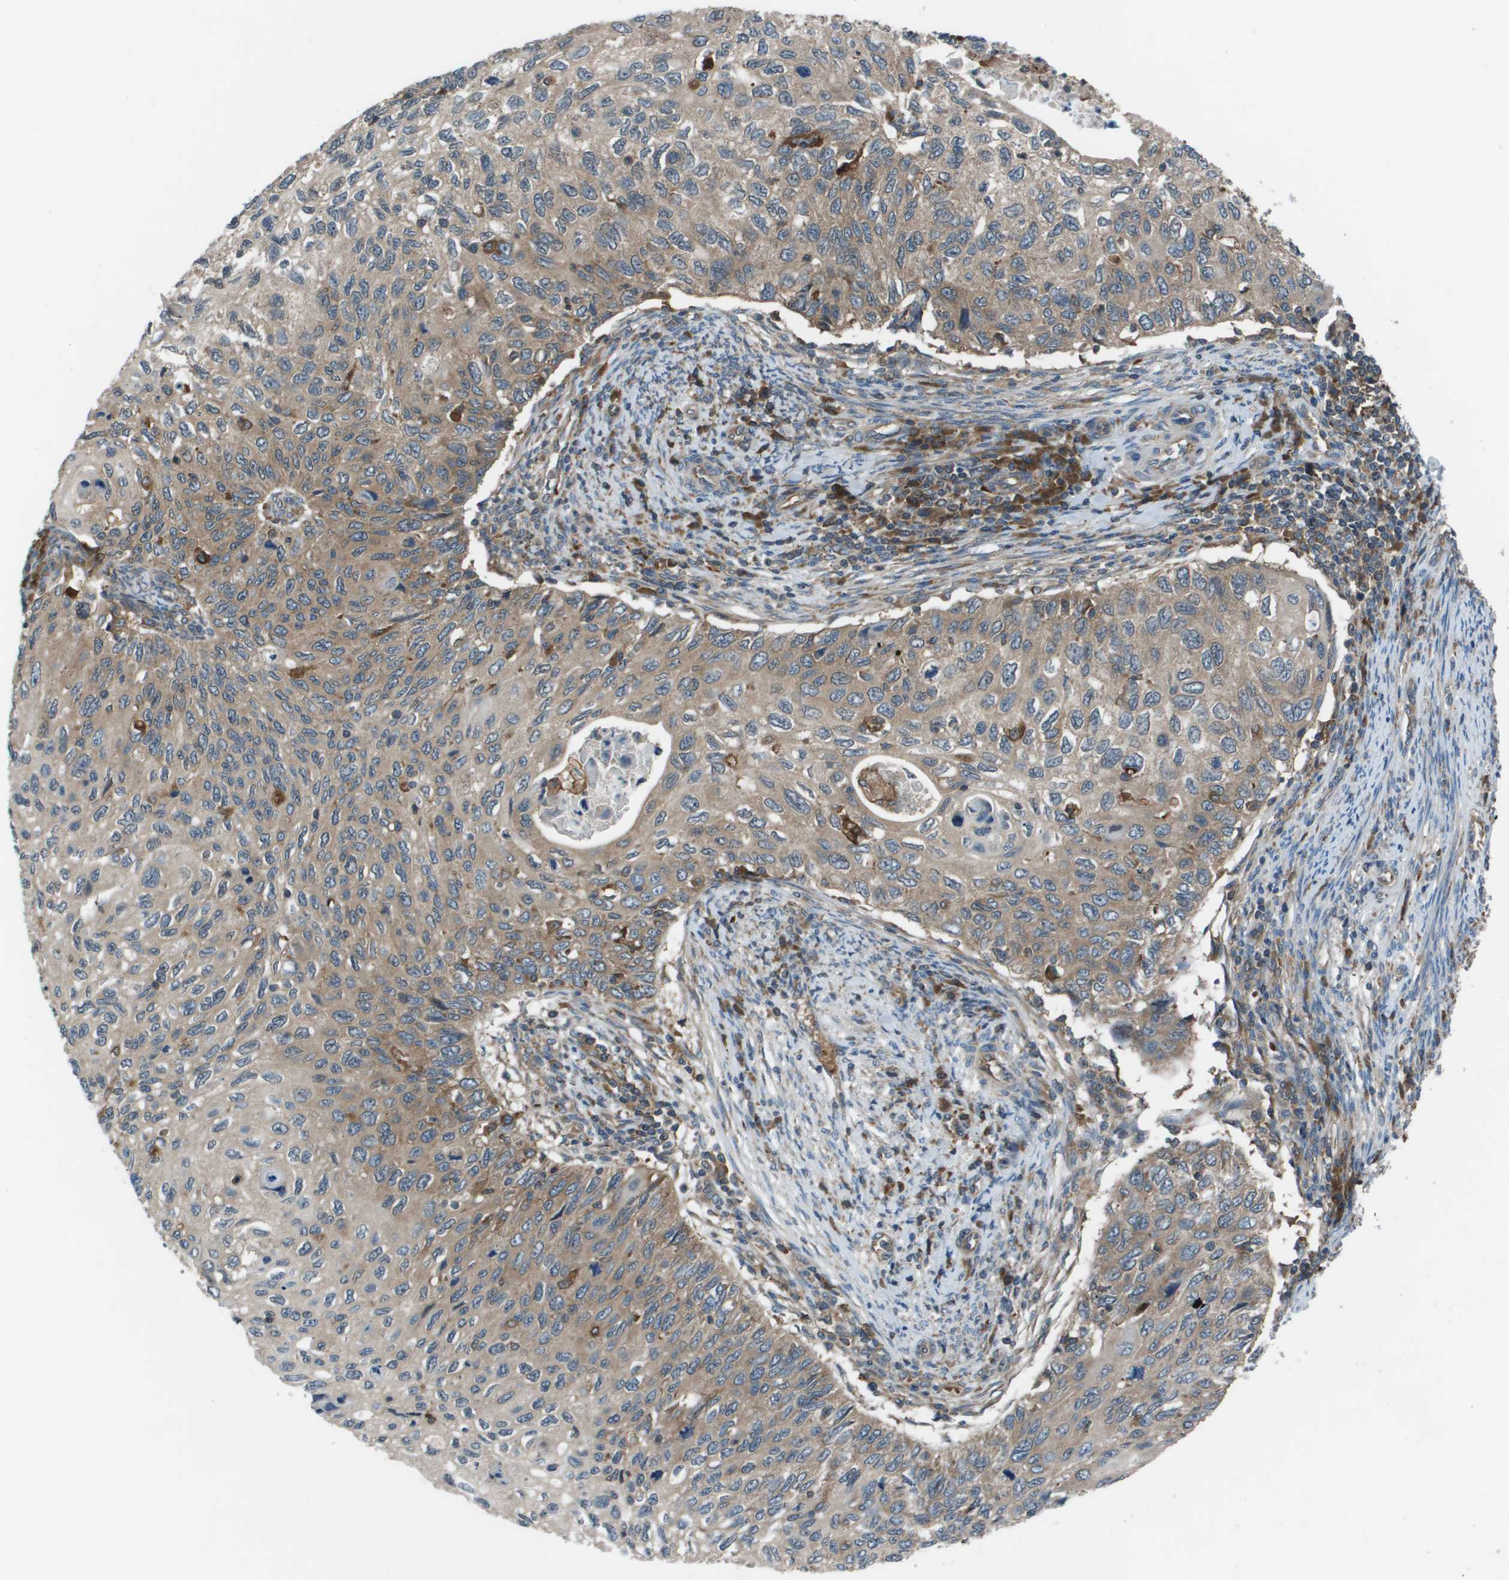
{"staining": {"intensity": "moderate", "quantity": ">75%", "location": "cytoplasmic/membranous"}, "tissue": "cervical cancer", "cell_type": "Tumor cells", "image_type": "cancer", "snomed": [{"axis": "morphology", "description": "Squamous cell carcinoma, NOS"}, {"axis": "topography", "description": "Cervix"}], "caption": "This micrograph exhibits immunohistochemistry staining of human cervical cancer, with medium moderate cytoplasmic/membranous staining in approximately >75% of tumor cells.", "gene": "EIF3B", "patient": {"sex": "female", "age": 70}}